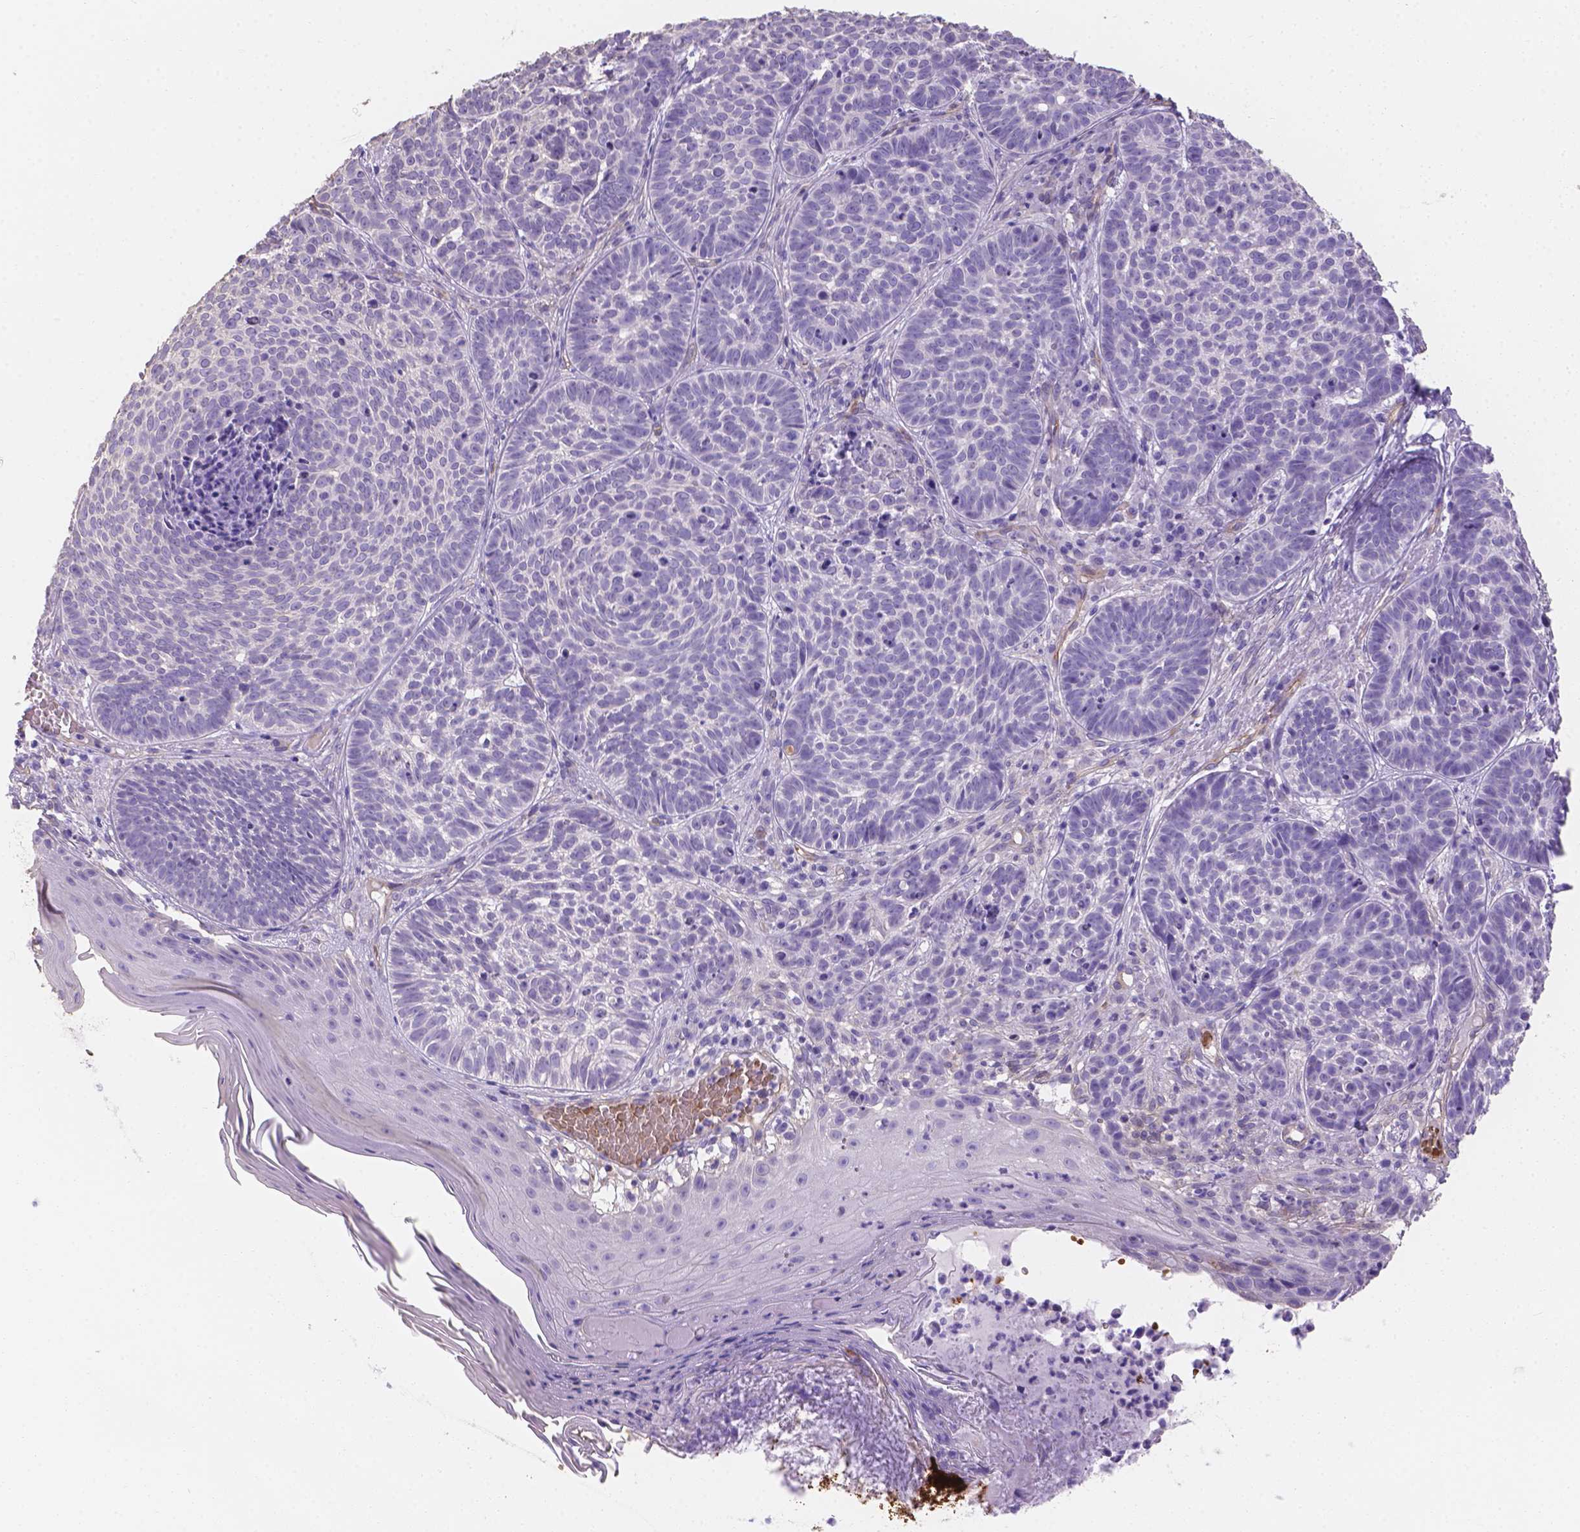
{"staining": {"intensity": "negative", "quantity": "none", "location": "none"}, "tissue": "skin cancer", "cell_type": "Tumor cells", "image_type": "cancer", "snomed": [{"axis": "morphology", "description": "Basal cell carcinoma"}, {"axis": "topography", "description": "Skin"}], "caption": "Human skin cancer (basal cell carcinoma) stained for a protein using immunohistochemistry (IHC) demonstrates no staining in tumor cells.", "gene": "SLC40A1", "patient": {"sex": "male", "age": 90}}